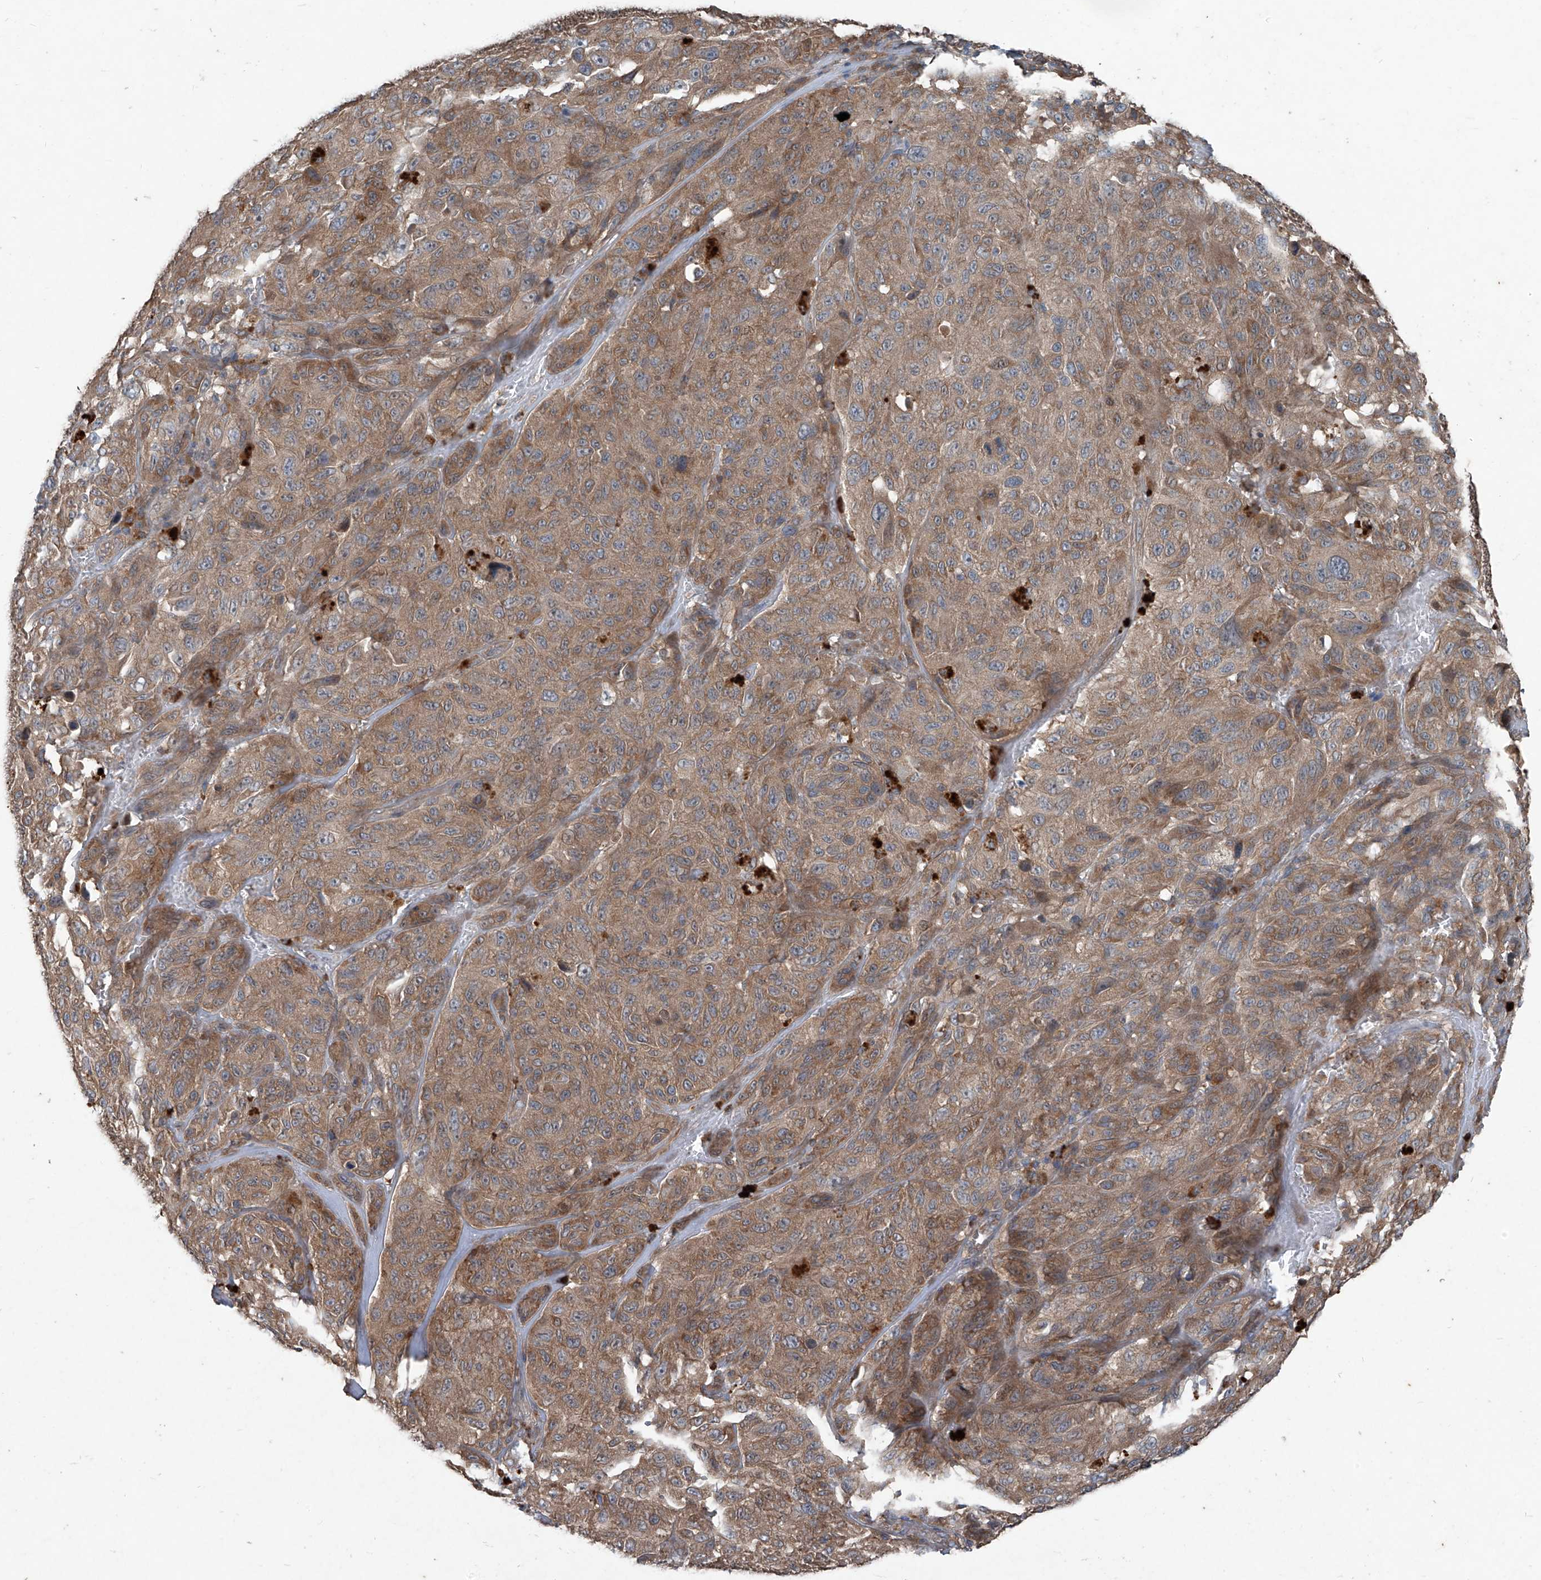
{"staining": {"intensity": "moderate", "quantity": ">75%", "location": "cytoplasmic/membranous"}, "tissue": "melanoma", "cell_type": "Tumor cells", "image_type": "cancer", "snomed": [{"axis": "morphology", "description": "Malignant melanoma, NOS"}, {"axis": "topography", "description": "Skin"}], "caption": "Moderate cytoplasmic/membranous positivity for a protein is seen in about >75% of tumor cells of malignant melanoma using immunohistochemistry (IHC).", "gene": "FOXRED2", "patient": {"sex": "male", "age": 66}}